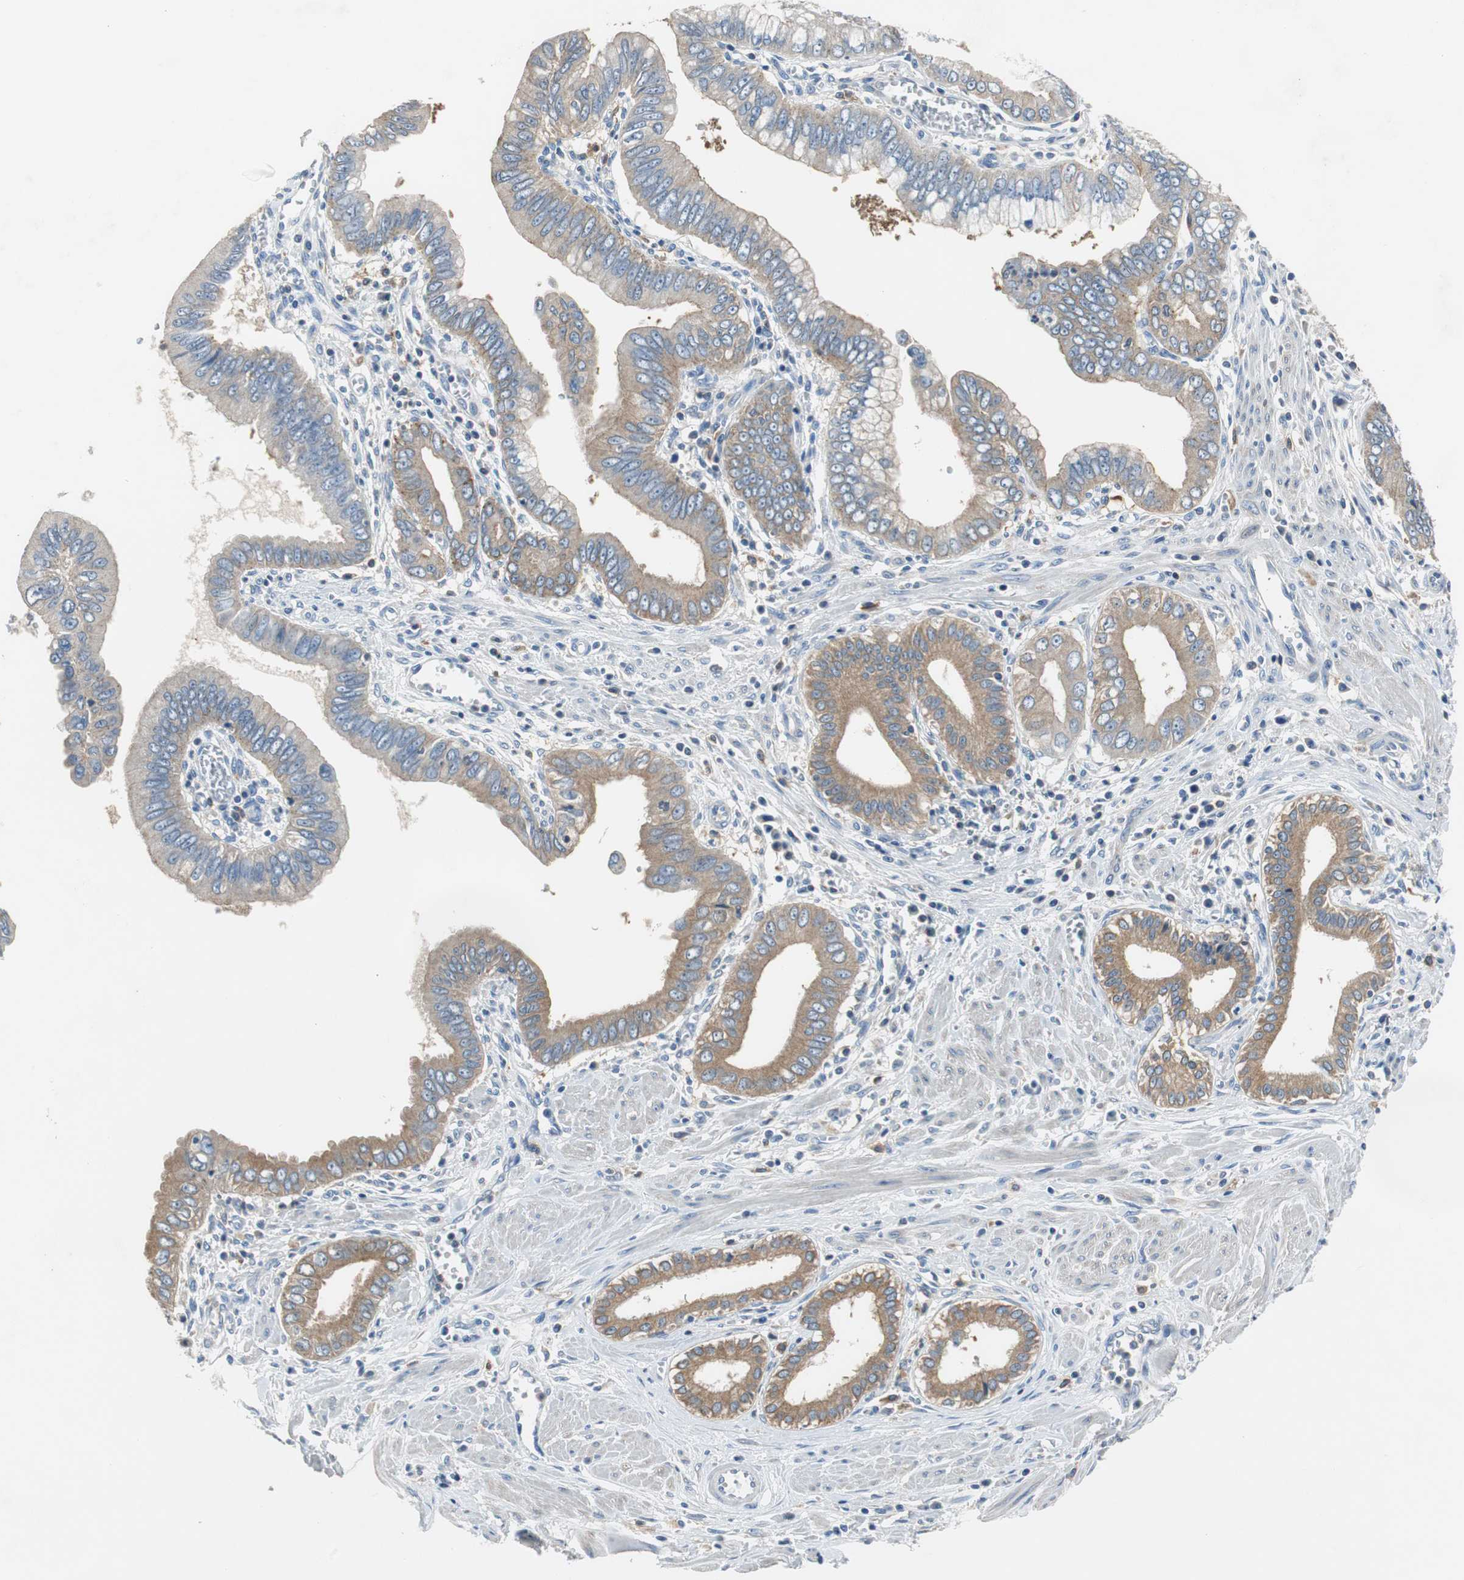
{"staining": {"intensity": "moderate", "quantity": ">75%", "location": "cytoplasmic/membranous"}, "tissue": "pancreatic cancer", "cell_type": "Tumor cells", "image_type": "cancer", "snomed": [{"axis": "morphology", "description": "Normal tissue, NOS"}, {"axis": "topography", "description": "Lymph node"}], "caption": "Immunohistochemical staining of pancreatic cancer demonstrates medium levels of moderate cytoplasmic/membranous protein staining in approximately >75% of tumor cells. The staining was performed using DAB to visualize the protein expression in brown, while the nuclei were stained in blue with hematoxylin (Magnification: 20x).", "gene": "PRKCA", "patient": {"sex": "male", "age": 50}}